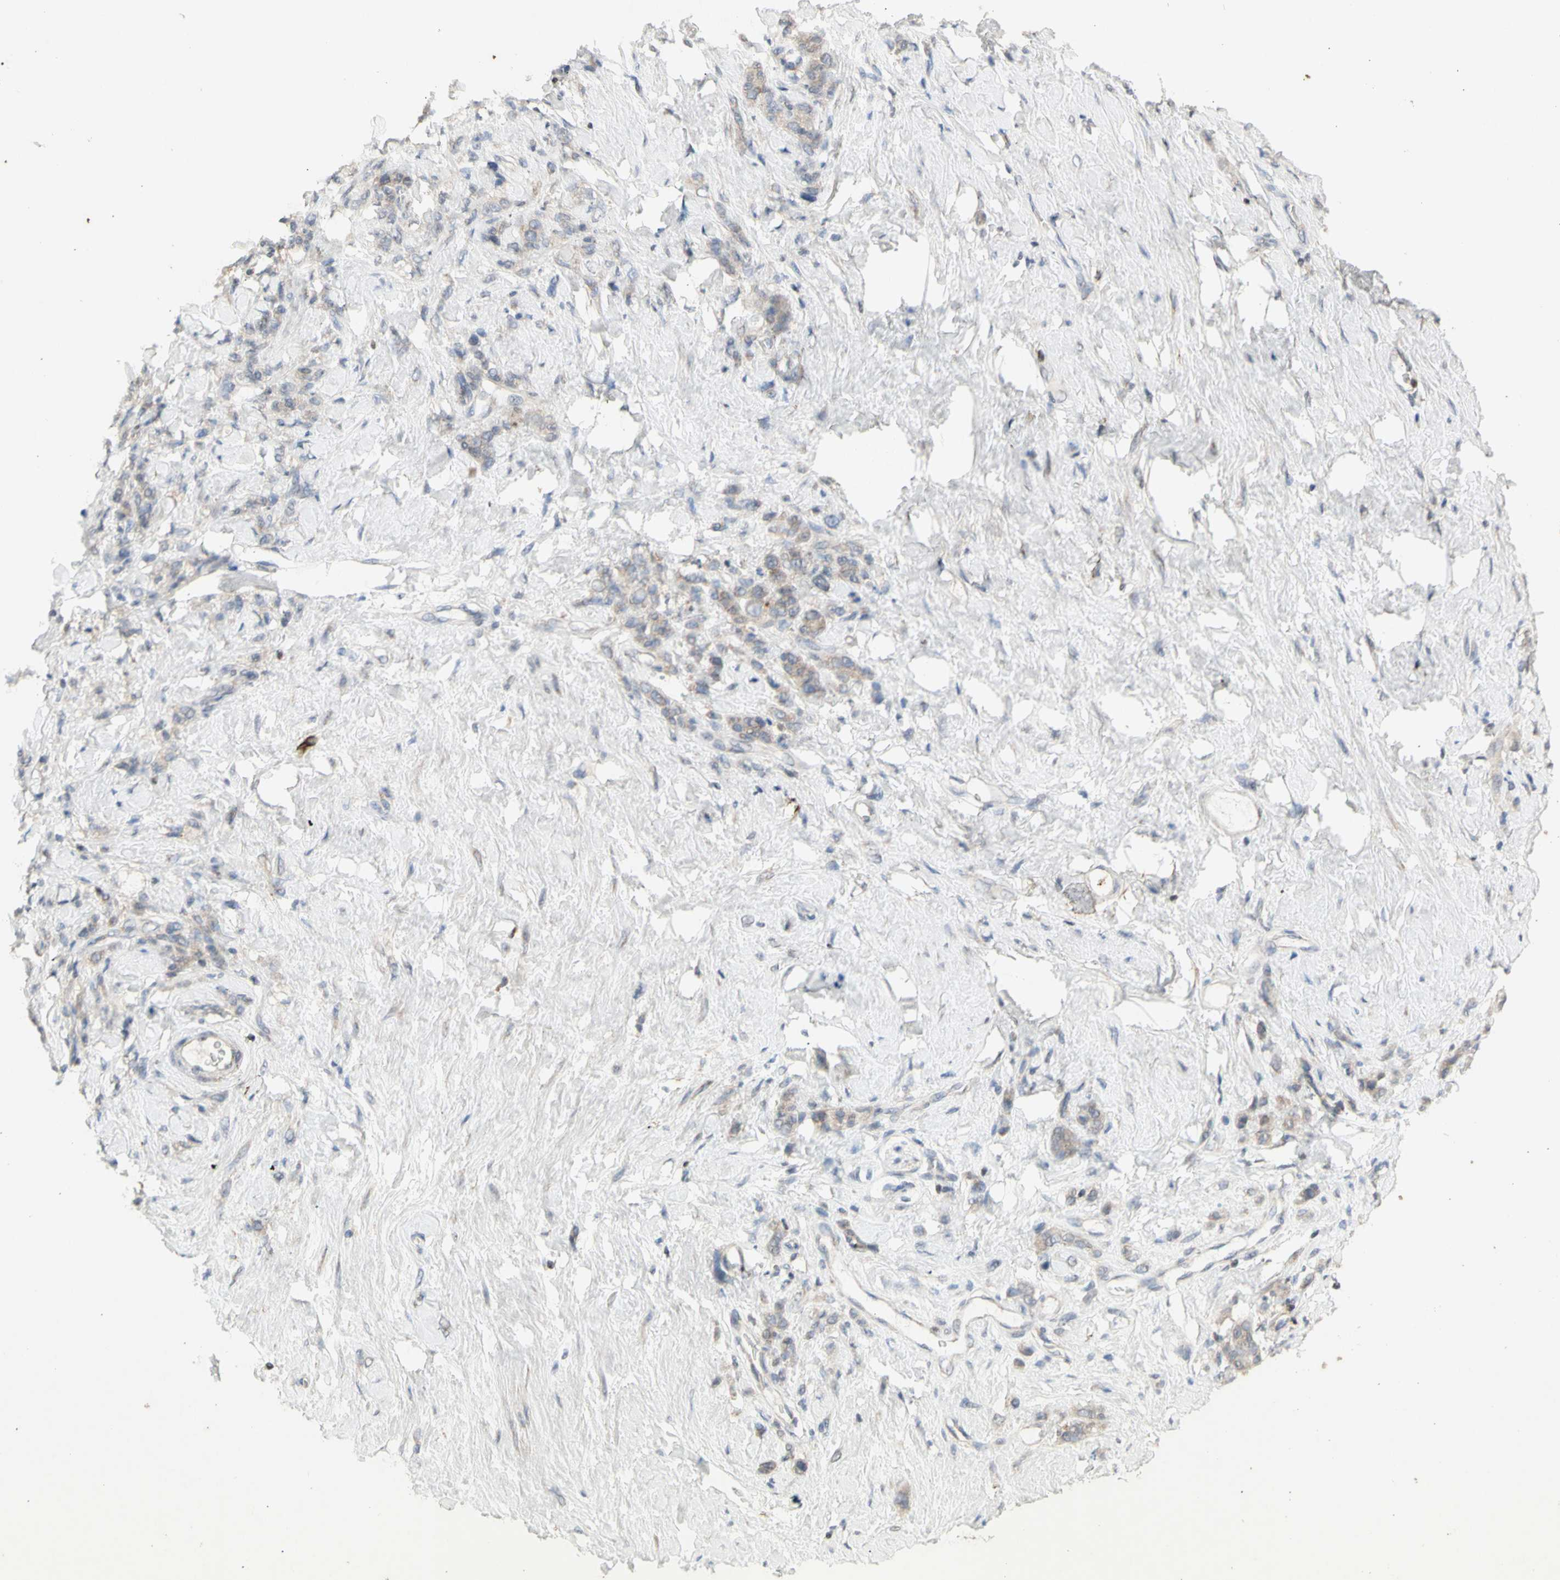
{"staining": {"intensity": "weak", "quantity": "25%-75%", "location": "cytoplasmic/membranous"}, "tissue": "stomach cancer", "cell_type": "Tumor cells", "image_type": "cancer", "snomed": [{"axis": "morphology", "description": "Adenocarcinoma, NOS"}, {"axis": "topography", "description": "Stomach"}], "caption": "Approximately 25%-75% of tumor cells in stomach cancer (adenocarcinoma) demonstrate weak cytoplasmic/membranous protein expression as visualized by brown immunohistochemical staining.", "gene": "NLRP1", "patient": {"sex": "male", "age": 82}}